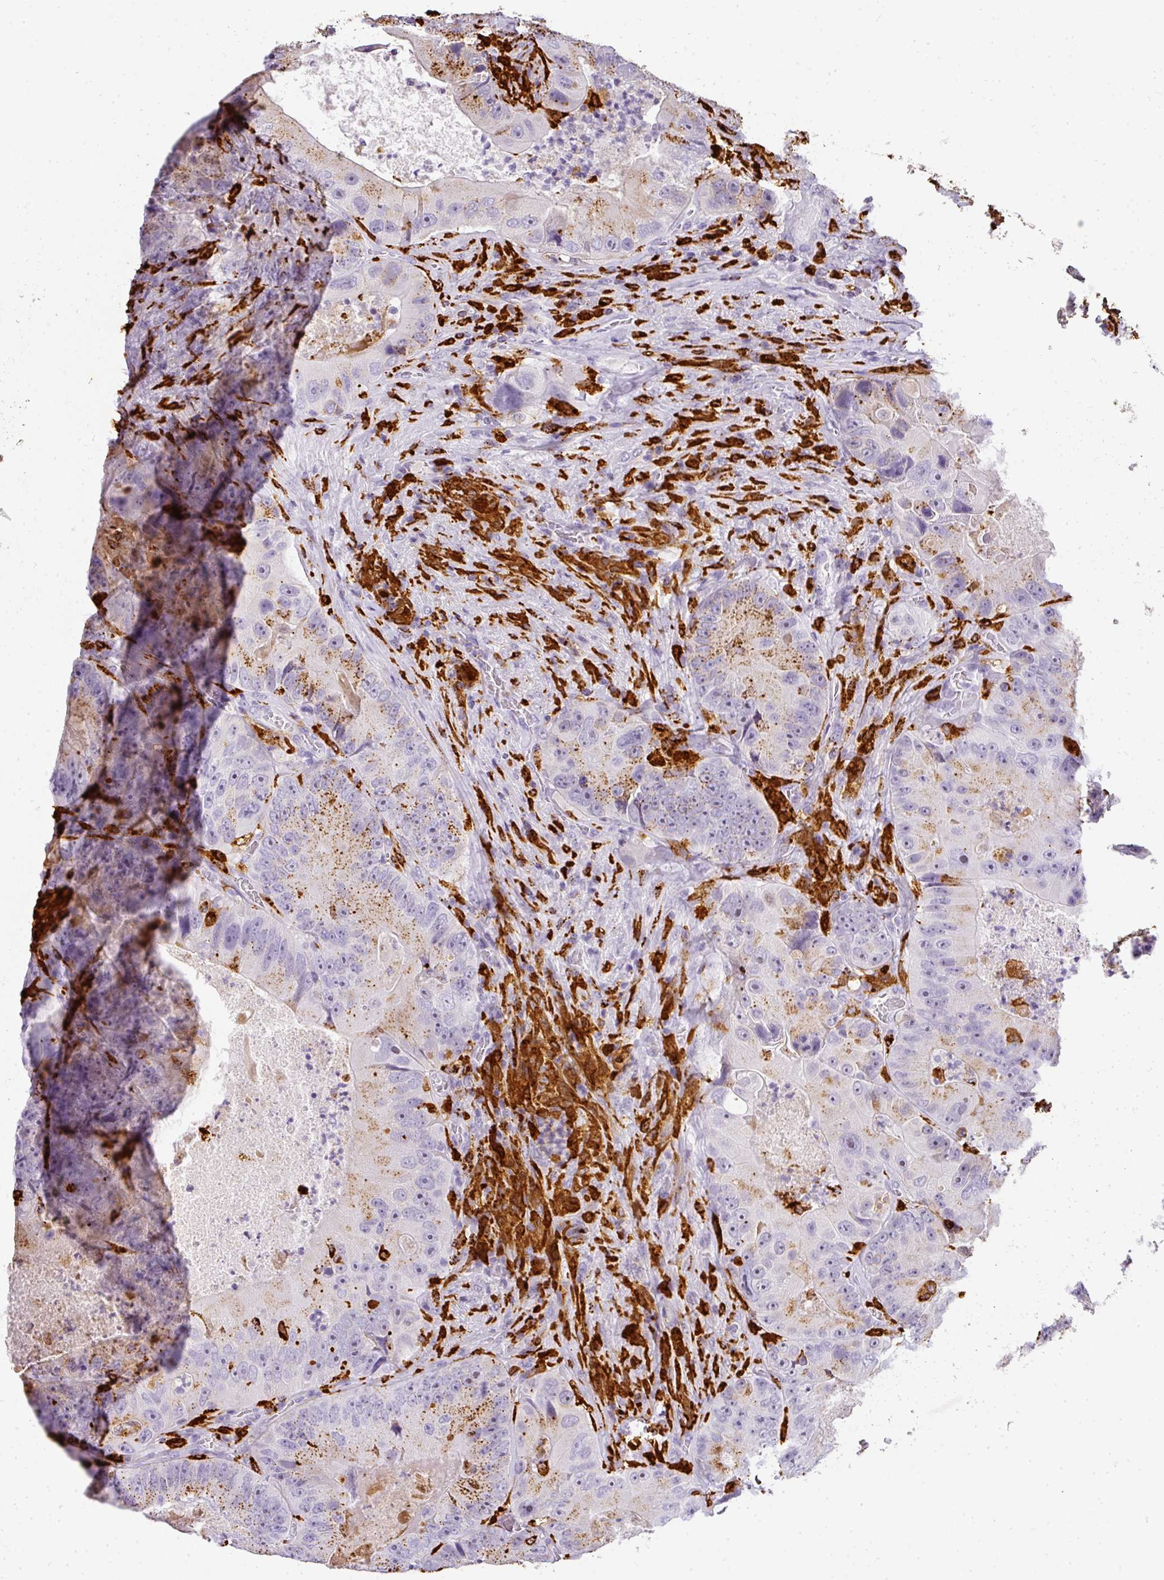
{"staining": {"intensity": "weak", "quantity": "25%-75%", "location": "cytoplasmic/membranous"}, "tissue": "colorectal cancer", "cell_type": "Tumor cells", "image_type": "cancer", "snomed": [{"axis": "morphology", "description": "Adenocarcinoma, NOS"}, {"axis": "topography", "description": "Colon"}], "caption": "Tumor cells reveal low levels of weak cytoplasmic/membranous expression in approximately 25%-75% of cells in human colorectal cancer. (DAB (3,3'-diaminobenzidine) = brown stain, brightfield microscopy at high magnification).", "gene": "MMACHC", "patient": {"sex": "female", "age": 86}}